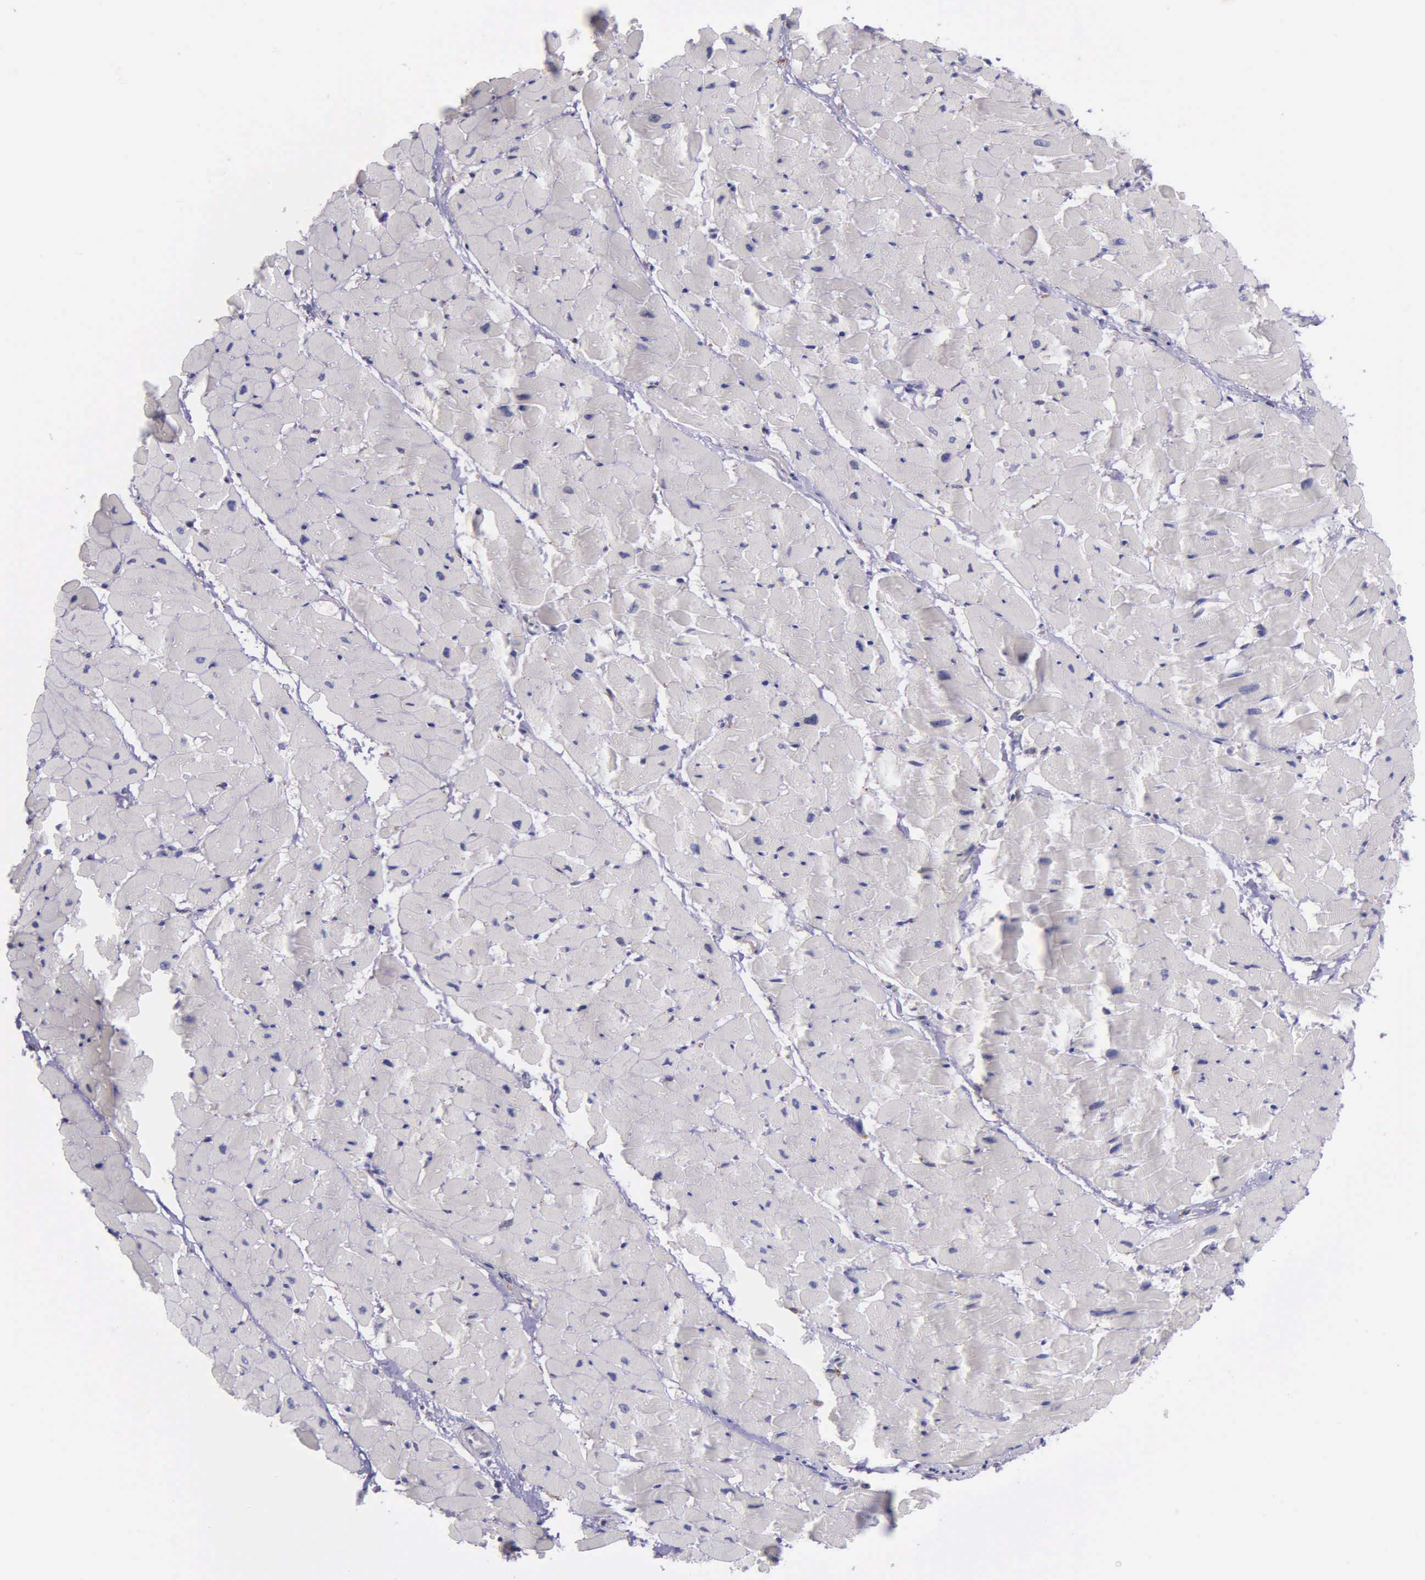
{"staining": {"intensity": "negative", "quantity": "none", "location": "none"}, "tissue": "heart muscle", "cell_type": "Cardiomyocytes", "image_type": "normal", "snomed": [{"axis": "morphology", "description": "Normal tissue, NOS"}, {"axis": "topography", "description": "Heart"}], "caption": "Cardiomyocytes are negative for protein expression in benign human heart muscle. (IHC, brightfield microscopy, high magnification).", "gene": "ZC3H12B", "patient": {"sex": "female", "age": 19}}